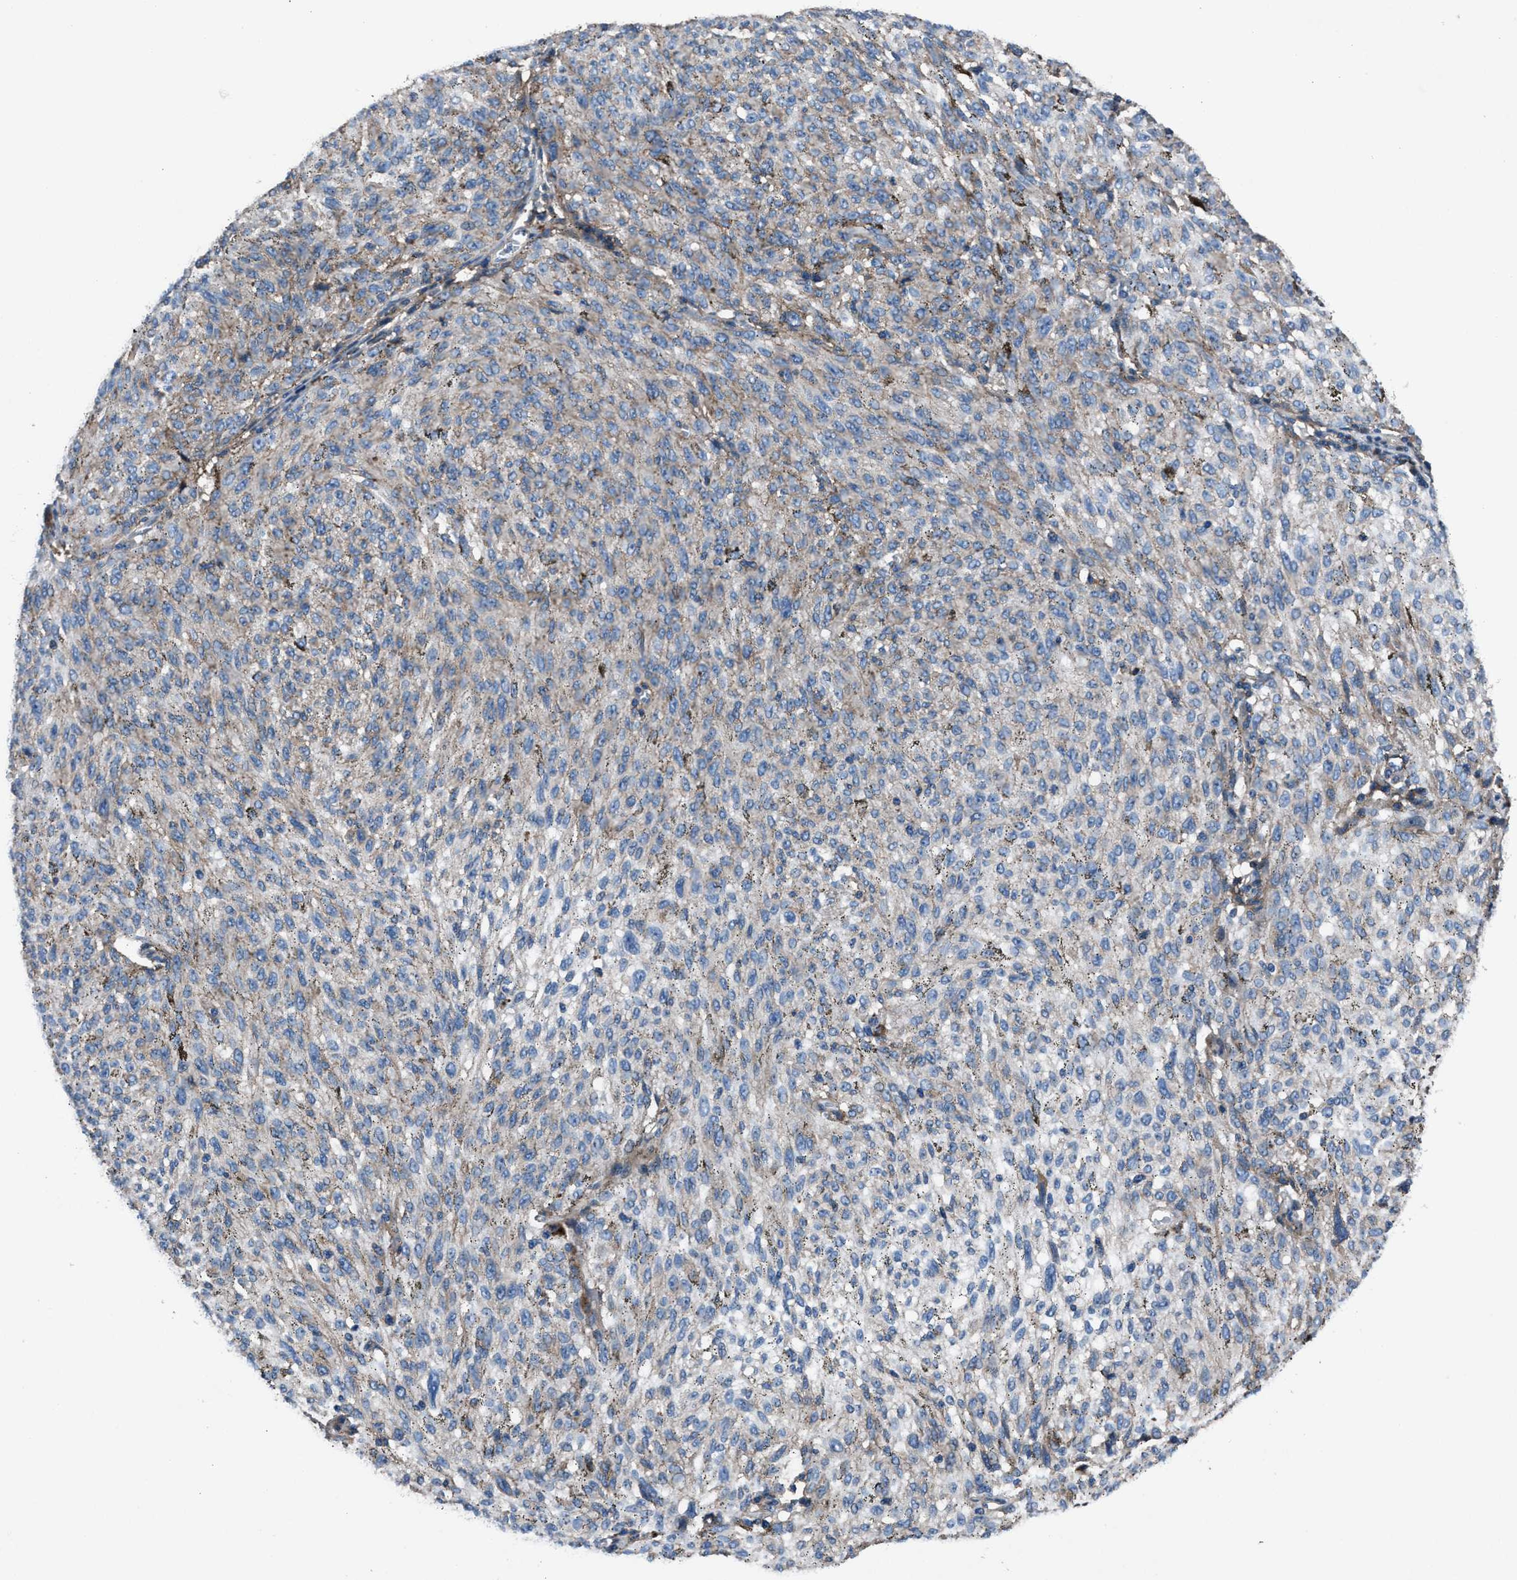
{"staining": {"intensity": "negative", "quantity": "none", "location": "none"}, "tissue": "melanoma", "cell_type": "Tumor cells", "image_type": "cancer", "snomed": [{"axis": "morphology", "description": "Malignant melanoma, NOS"}, {"axis": "topography", "description": "Skin"}], "caption": "Tumor cells show no significant protein expression in melanoma. Nuclei are stained in blue.", "gene": "MFSD11", "patient": {"sex": "female", "age": 72}}